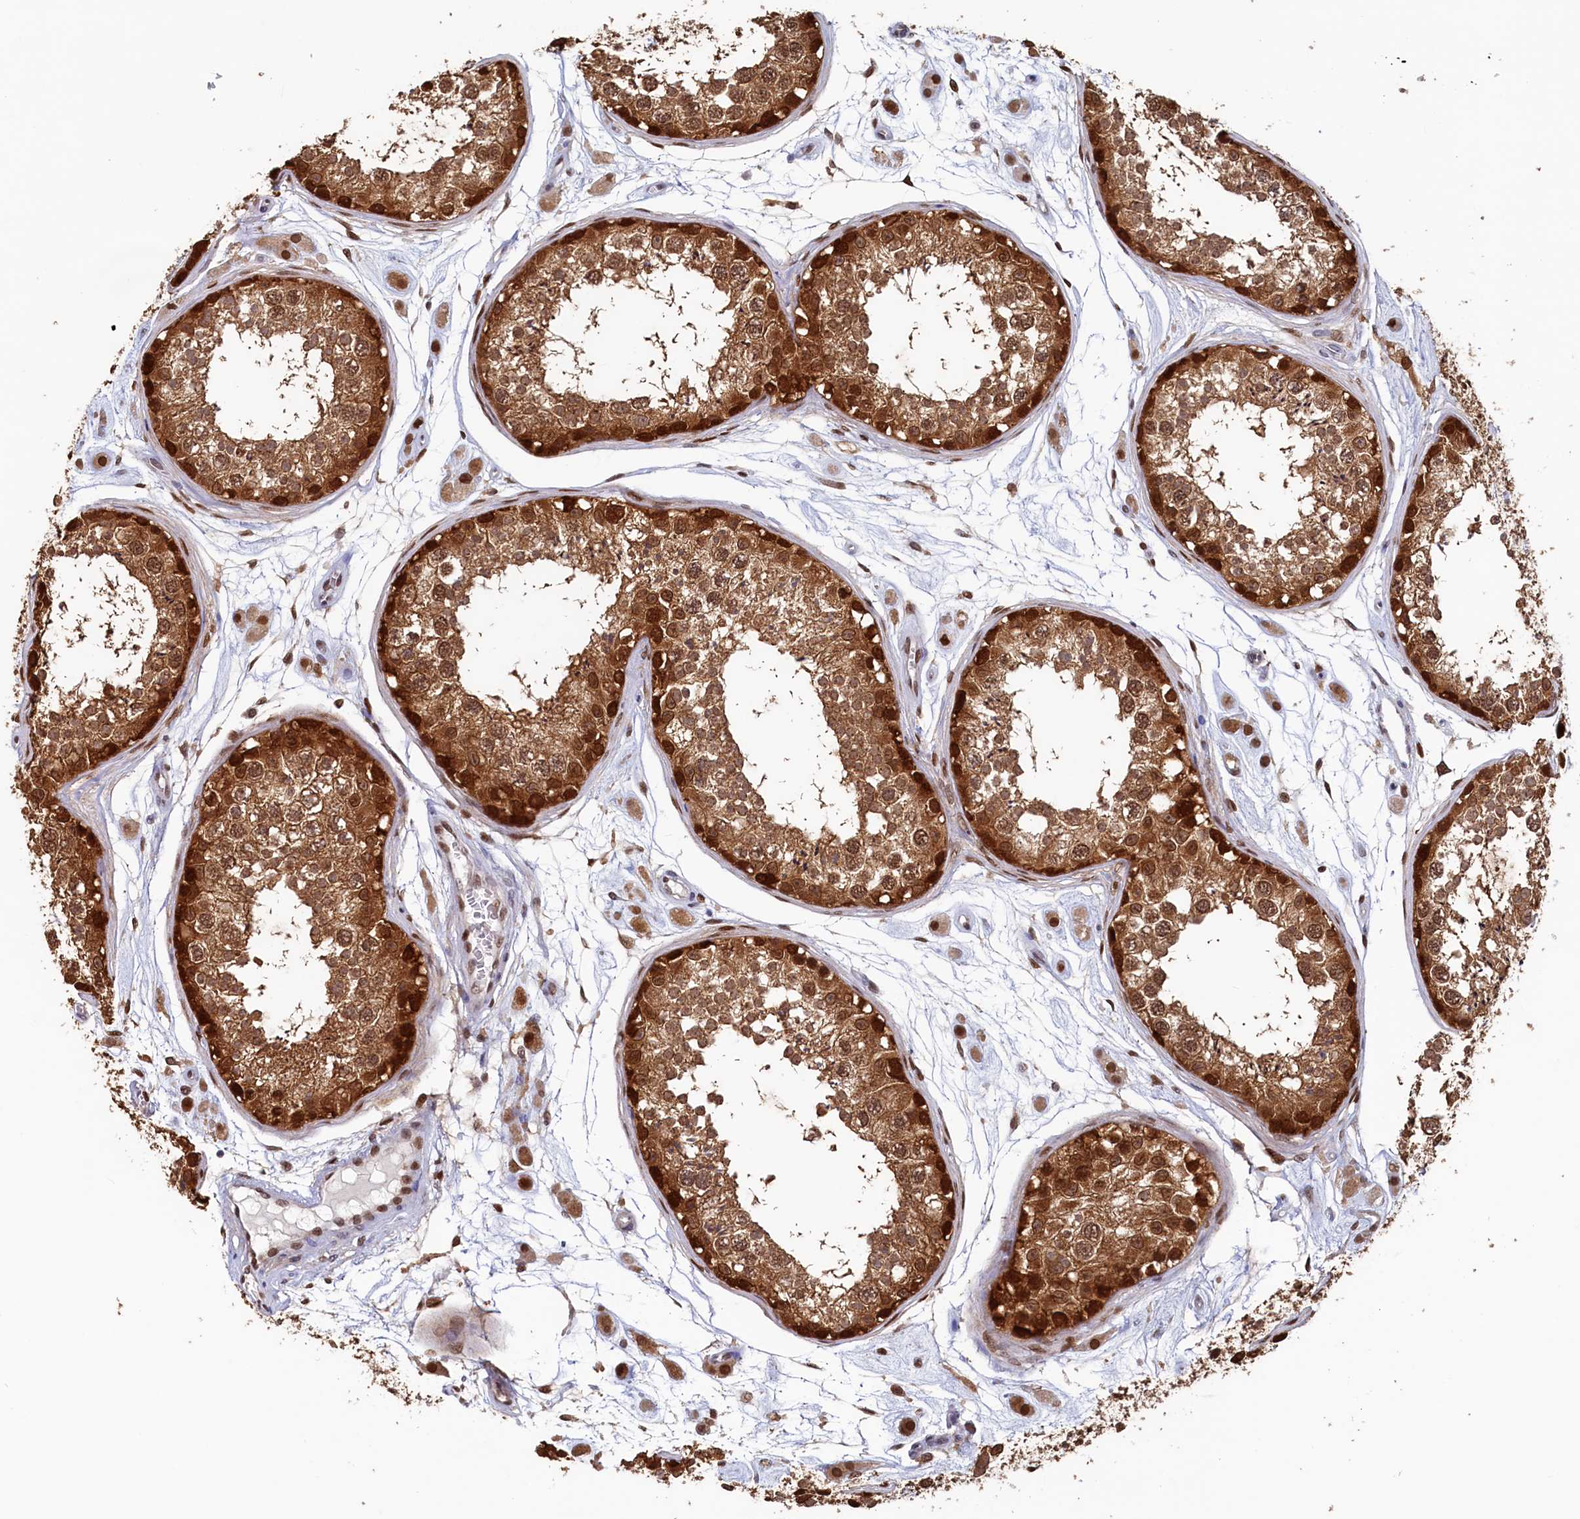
{"staining": {"intensity": "strong", "quantity": ">75%", "location": "cytoplasmic/membranous,nuclear"}, "tissue": "testis", "cell_type": "Cells in seminiferous ducts", "image_type": "normal", "snomed": [{"axis": "morphology", "description": "Normal tissue, NOS"}, {"axis": "topography", "description": "Testis"}], "caption": "Immunohistochemistry of unremarkable testis demonstrates high levels of strong cytoplasmic/membranous,nuclear staining in about >75% of cells in seminiferous ducts. (Brightfield microscopy of DAB IHC at high magnification).", "gene": "AHCY", "patient": {"sex": "male", "age": 25}}